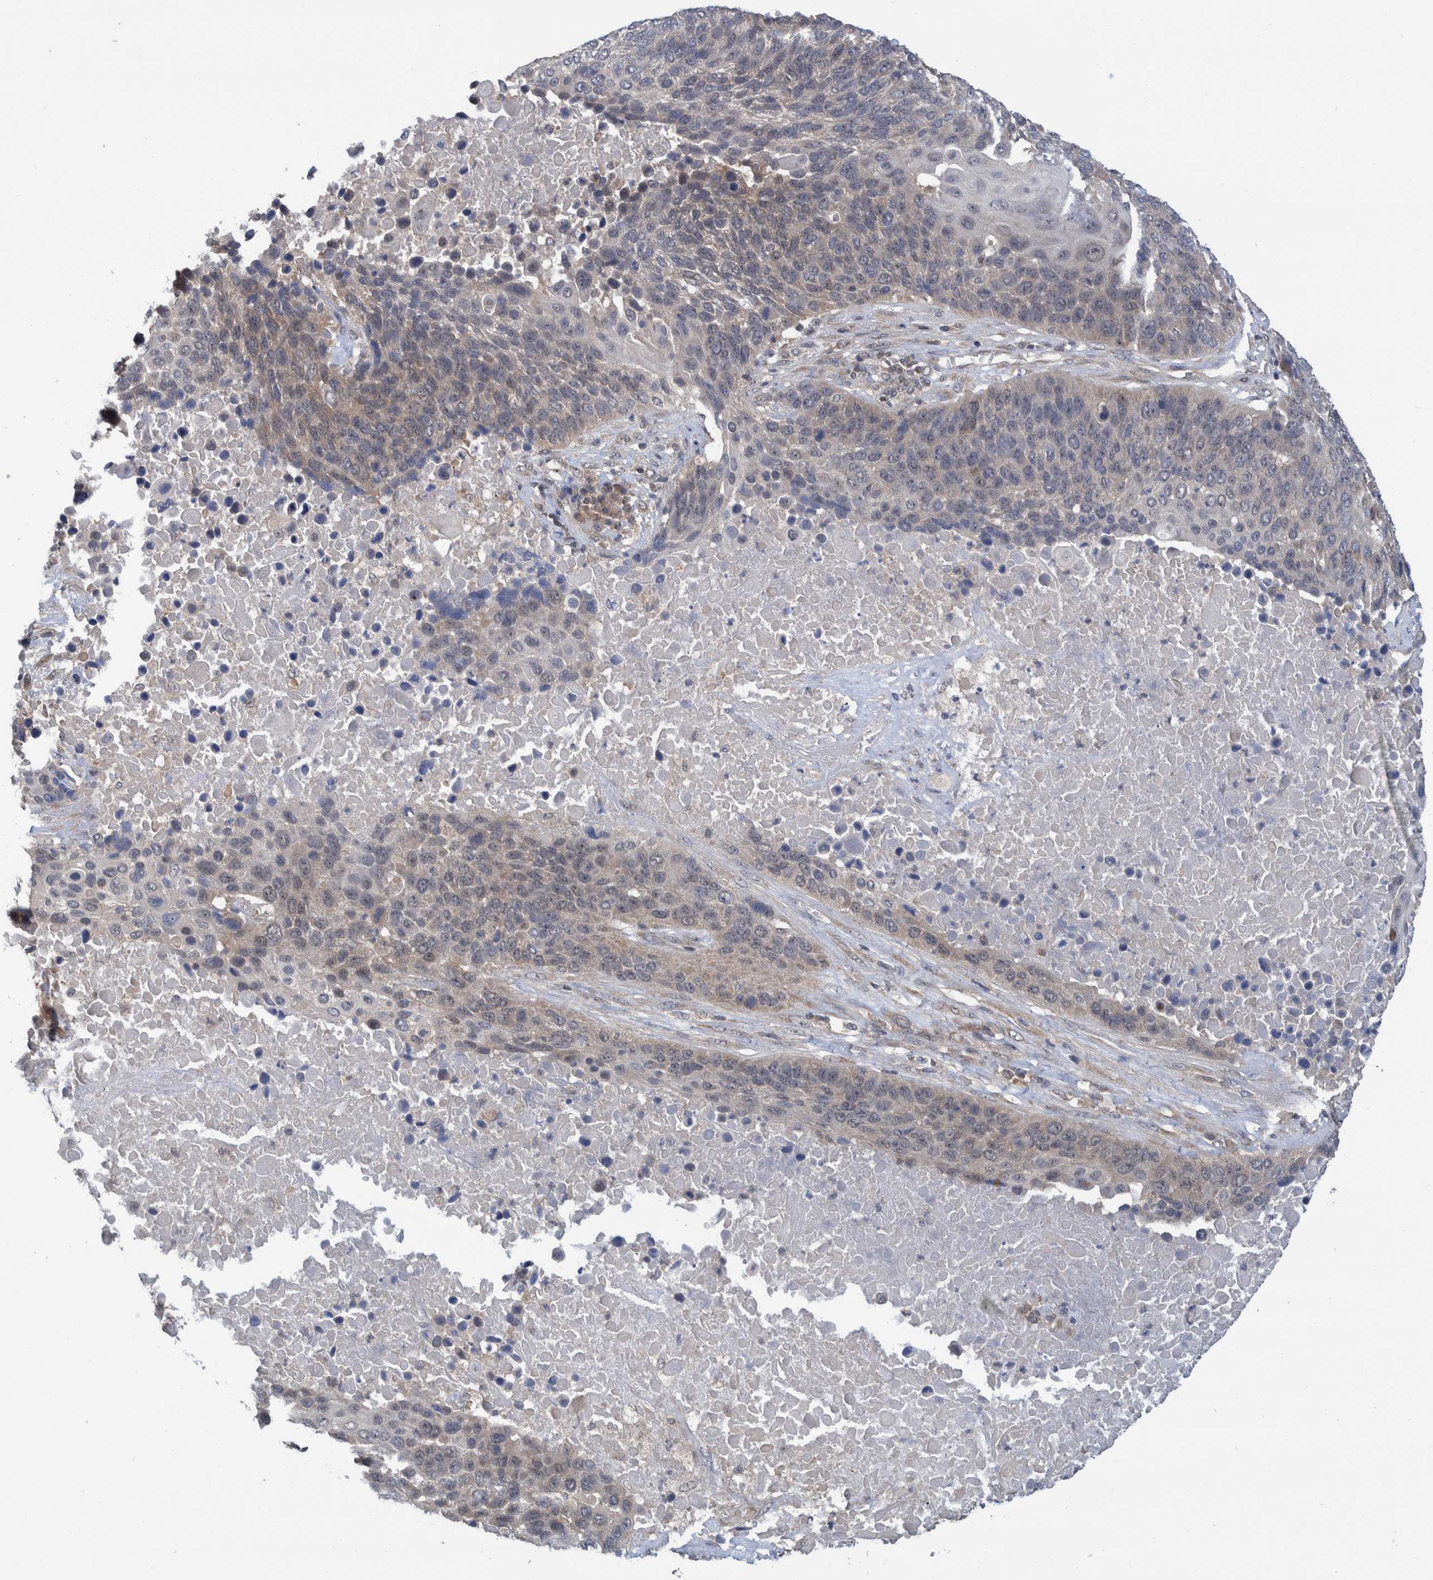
{"staining": {"intensity": "weak", "quantity": "<25%", "location": "cytoplasmic/membranous"}, "tissue": "lung cancer", "cell_type": "Tumor cells", "image_type": "cancer", "snomed": [{"axis": "morphology", "description": "Squamous cell carcinoma, NOS"}, {"axis": "topography", "description": "Lung"}], "caption": "Tumor cells are negative for brown protein staining in squamous cell carcinoma (lung). (IHC, brightfield microscopy, high magnification).", "gene": "PLPBP", "patient": {"sex": "male", "age": 66}}